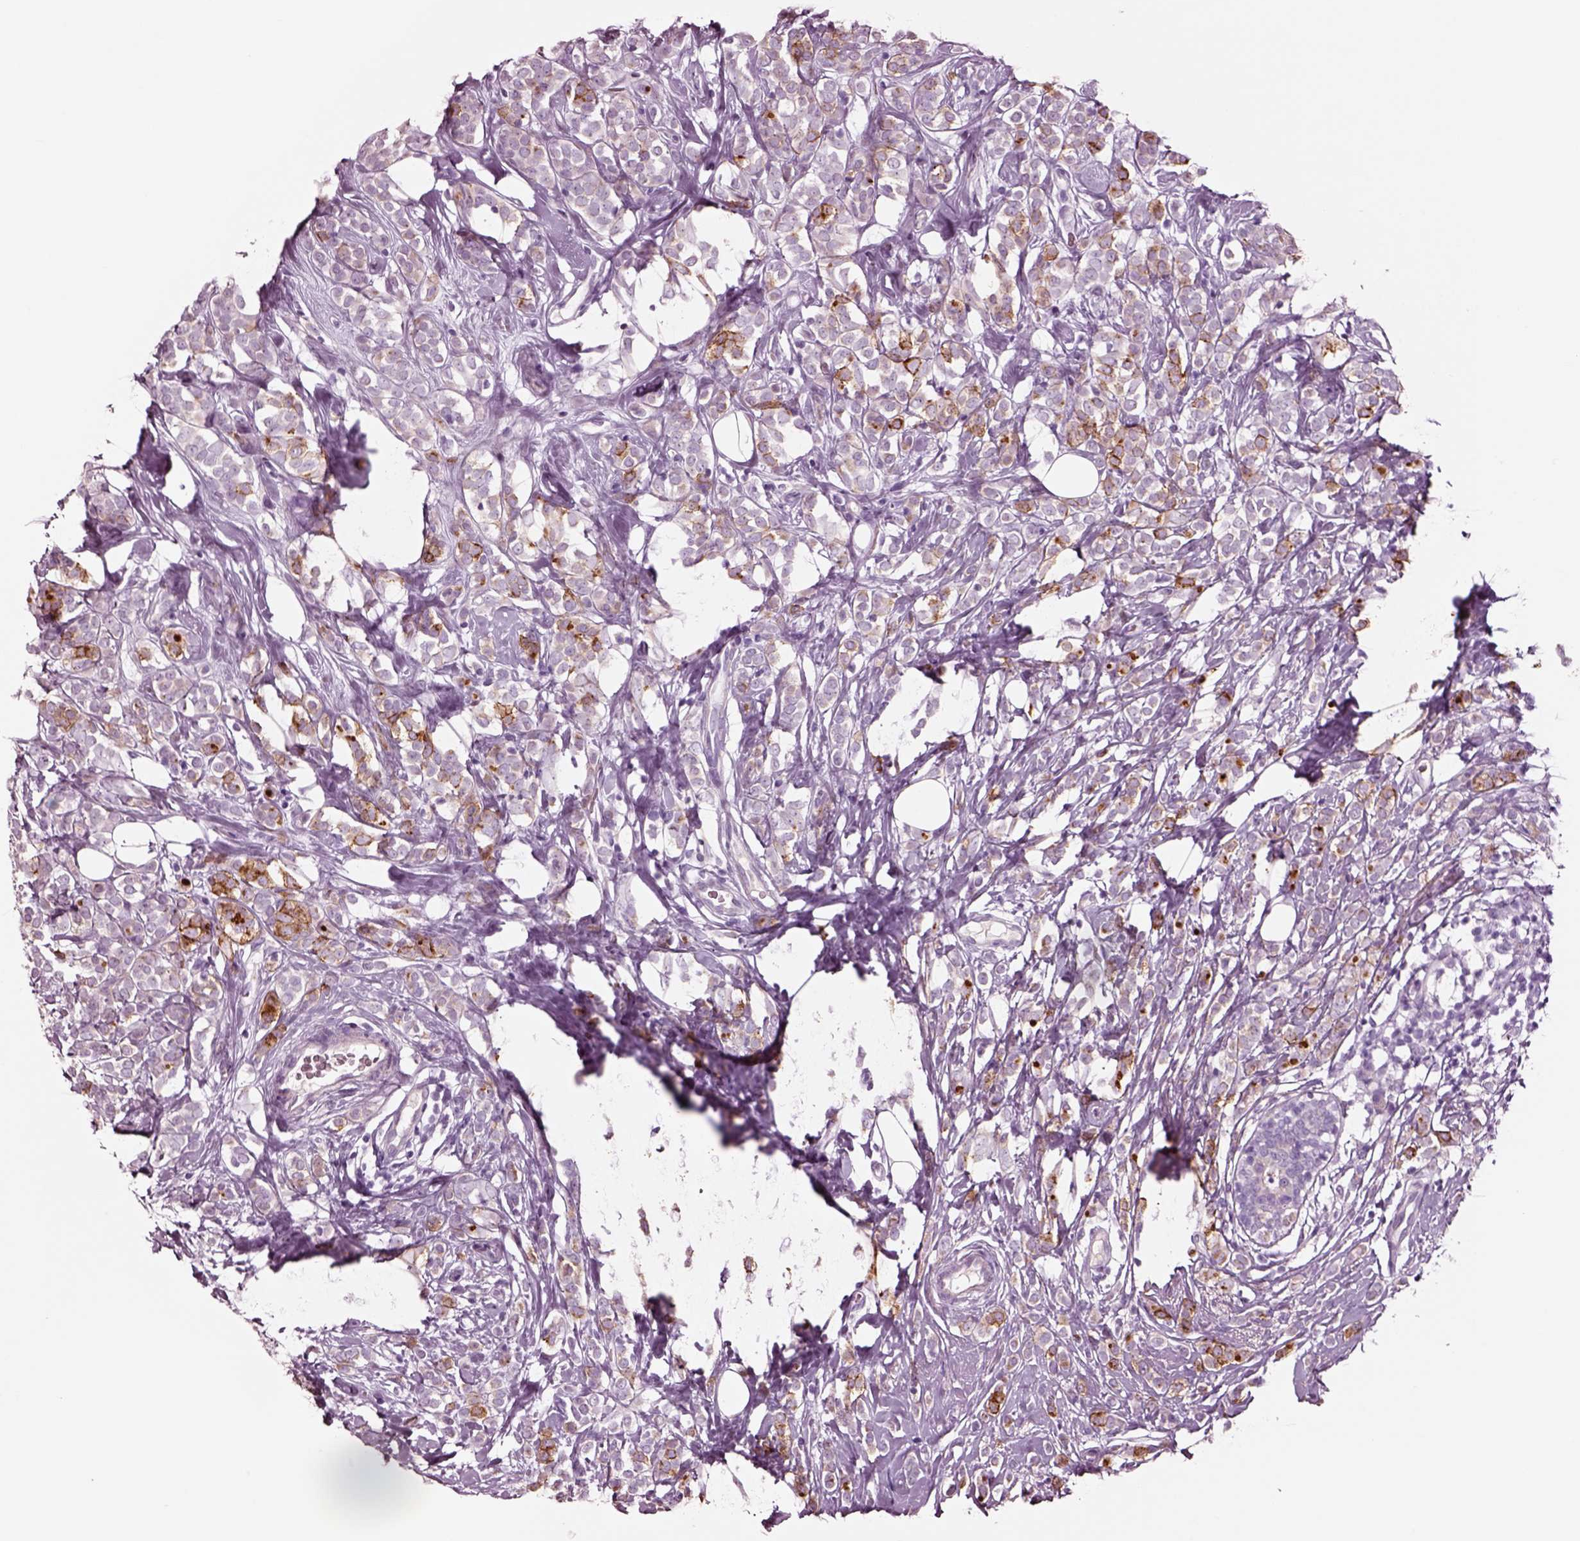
{"staining": {"intensity": "strong", "quantity": "<25%", "location": "cytoplasmic/membranous"}, "tissue": "breast cancer", "cell_type": "Tumor cells", "image_type": "cancer", "snomed": [{"axis": "morphology", "description": "Lobular carcinoma"}, {"axis": "topography", "description": "Breast"}], "caption": "A brown stain labels strong cytoplasmic/membranous staining of a protein in breast lobular carcinoma tumor cells. (DAB (3,3'-diaminobenzidine) IHC with brightfield microscopy, high magnification).", "gene": "NMRK2", "patient": {"sex": "female", "age": 49}}